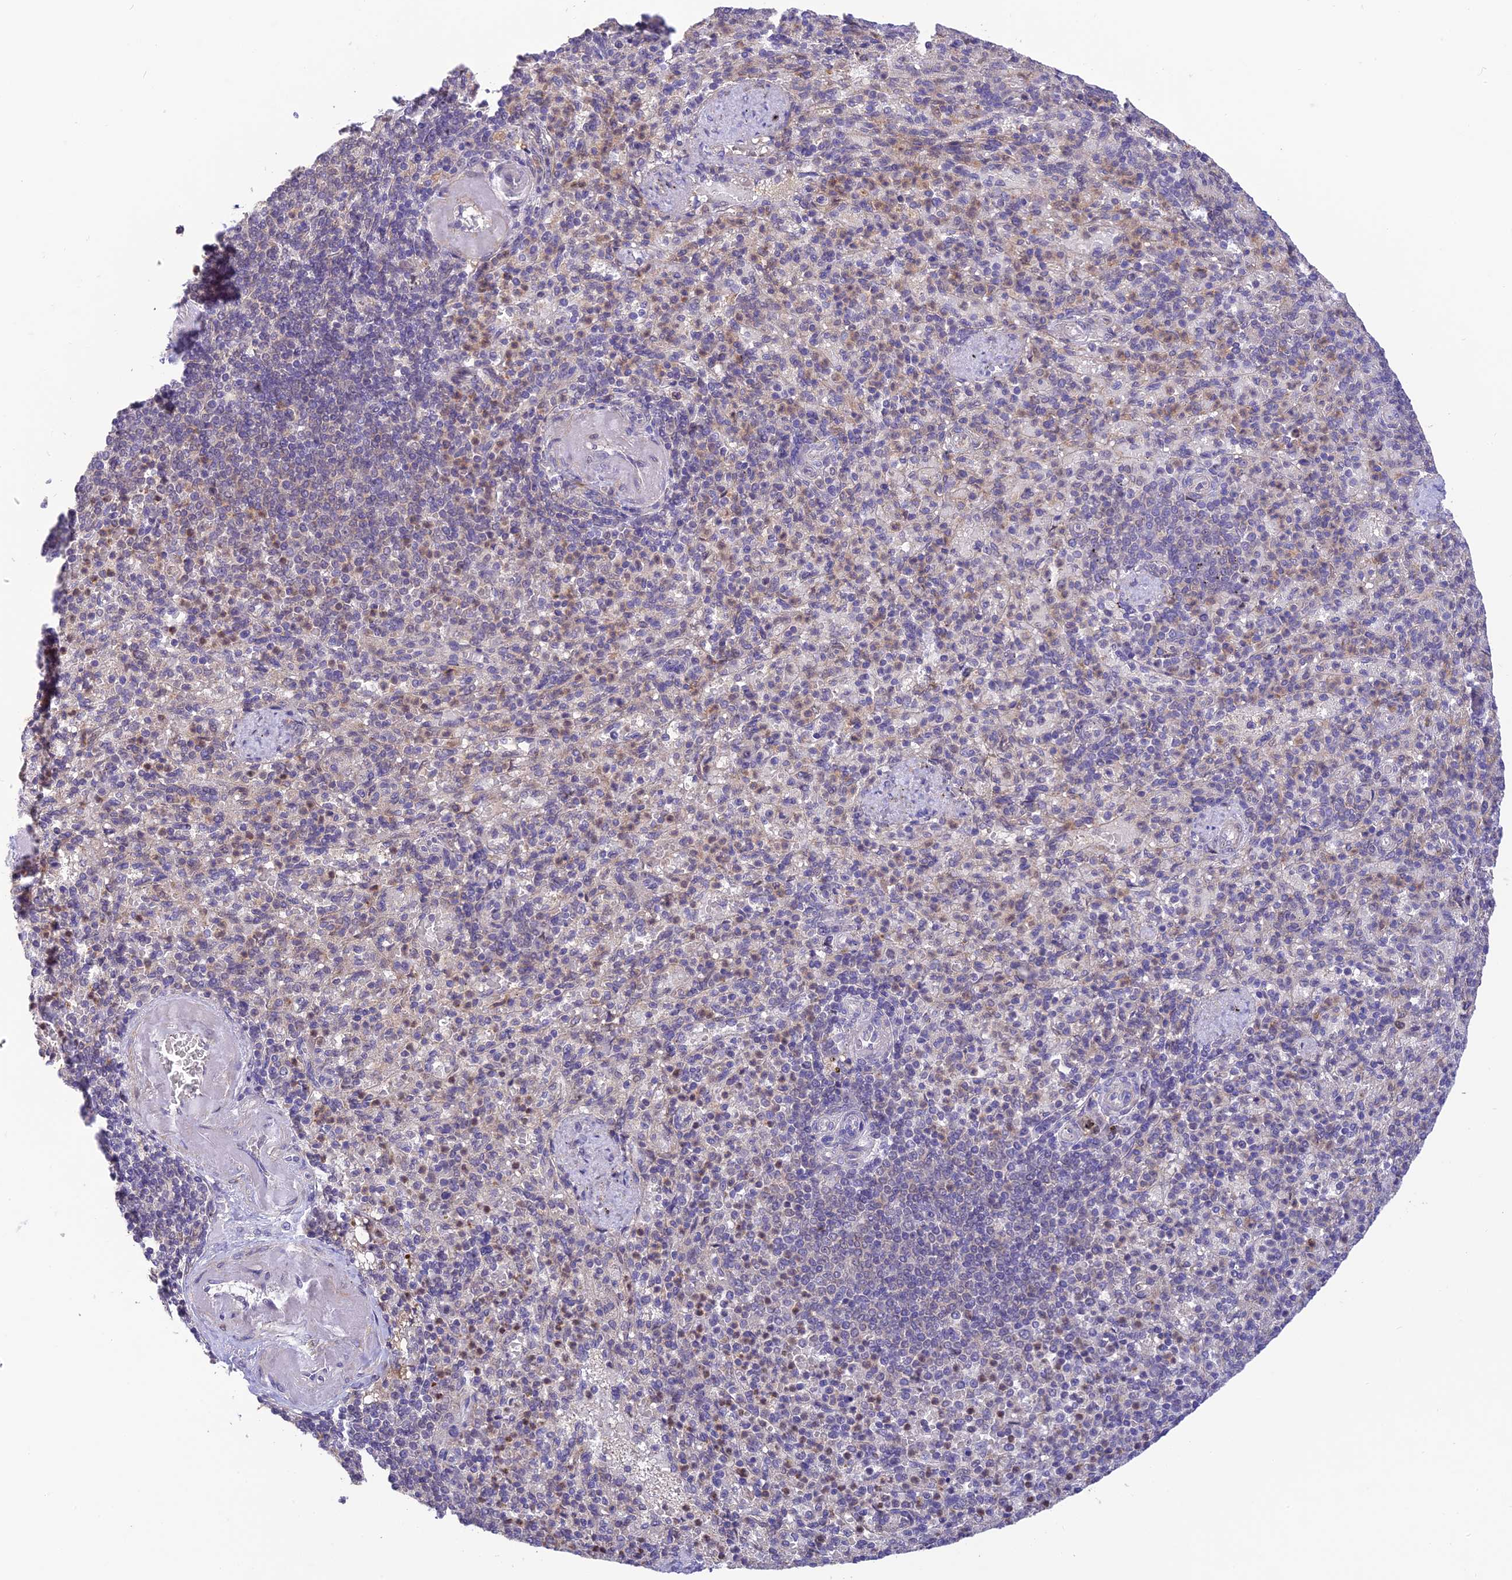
{"staining": {"intensity": "negative", "quantity": "none", "location": "none"}, "tissue": "spleen", "cell_type": "Cells in red pulp", "image_type": "normal", "snomed": [{"axis": "morphology", "description": "Normal tissue, NOS"}, {"axis": "topography", "description": "Spleen"}], "caption": "Spleen stained for a protein using immunohistochemistry displays no expression cells in red pulp.", "gene": "BMT2", "patient": {"sex": "female", "age": 74}}